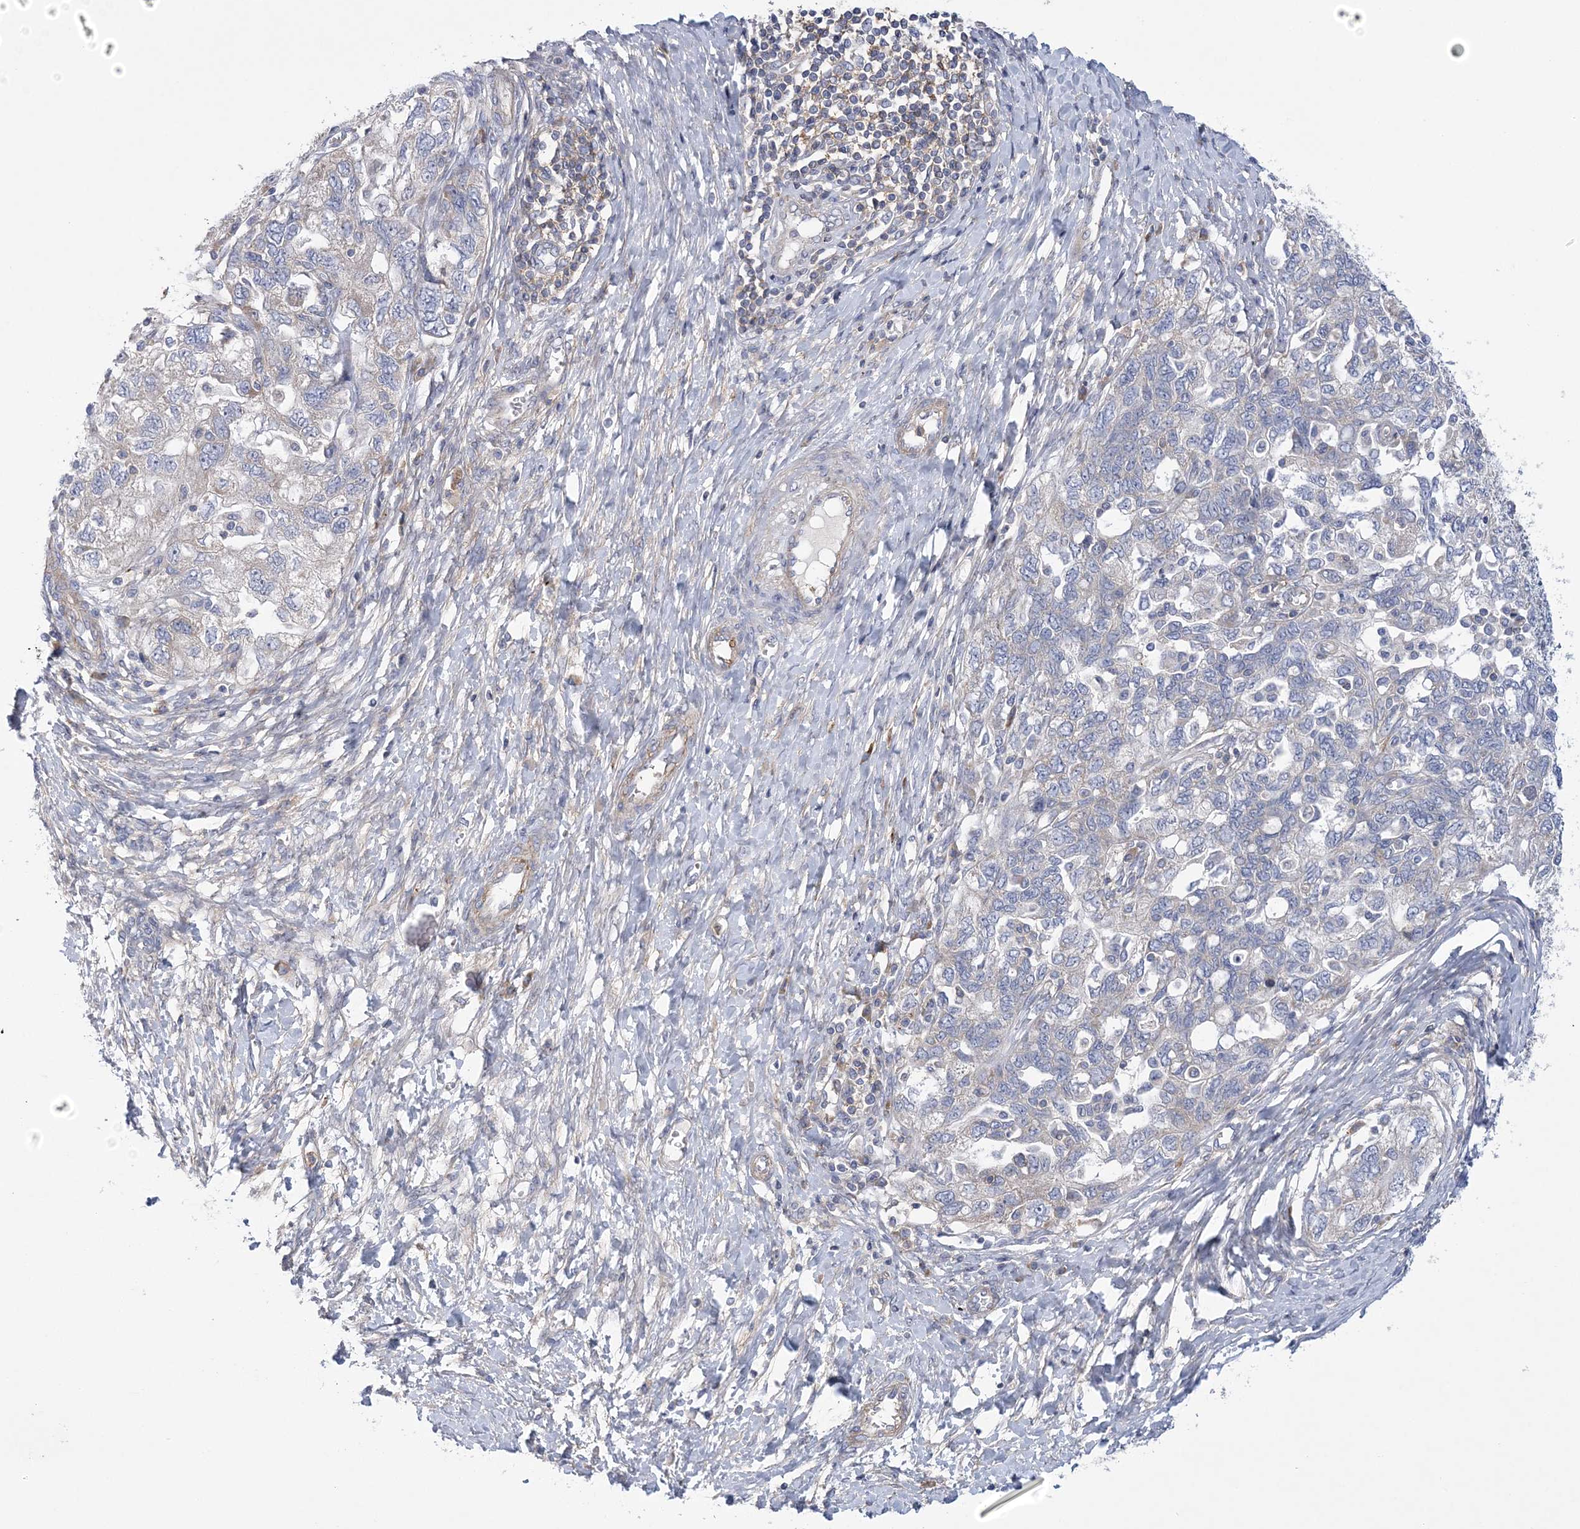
{"staining": {"intensity": "negative", "quantity": "none", "location": "none"}, "tissue": "ovarian cancer", "cell_type": "Tumor cells", "image_type": "cancer", "snomed": [{"axis": "morphology", "description": "Carcinoma, NOS"}, {"axis": "morphology", "description": "Cystadenocarcinoma, serous, NOS"}, {"axis": "topography", "description": "Ovary"}], "caption": "Immunohistochemistry of human ovarian cancer demonstrates no staining in tumor cells.", "gene": "ARSJ", "patient": {"sex": "female", "age": 69}}